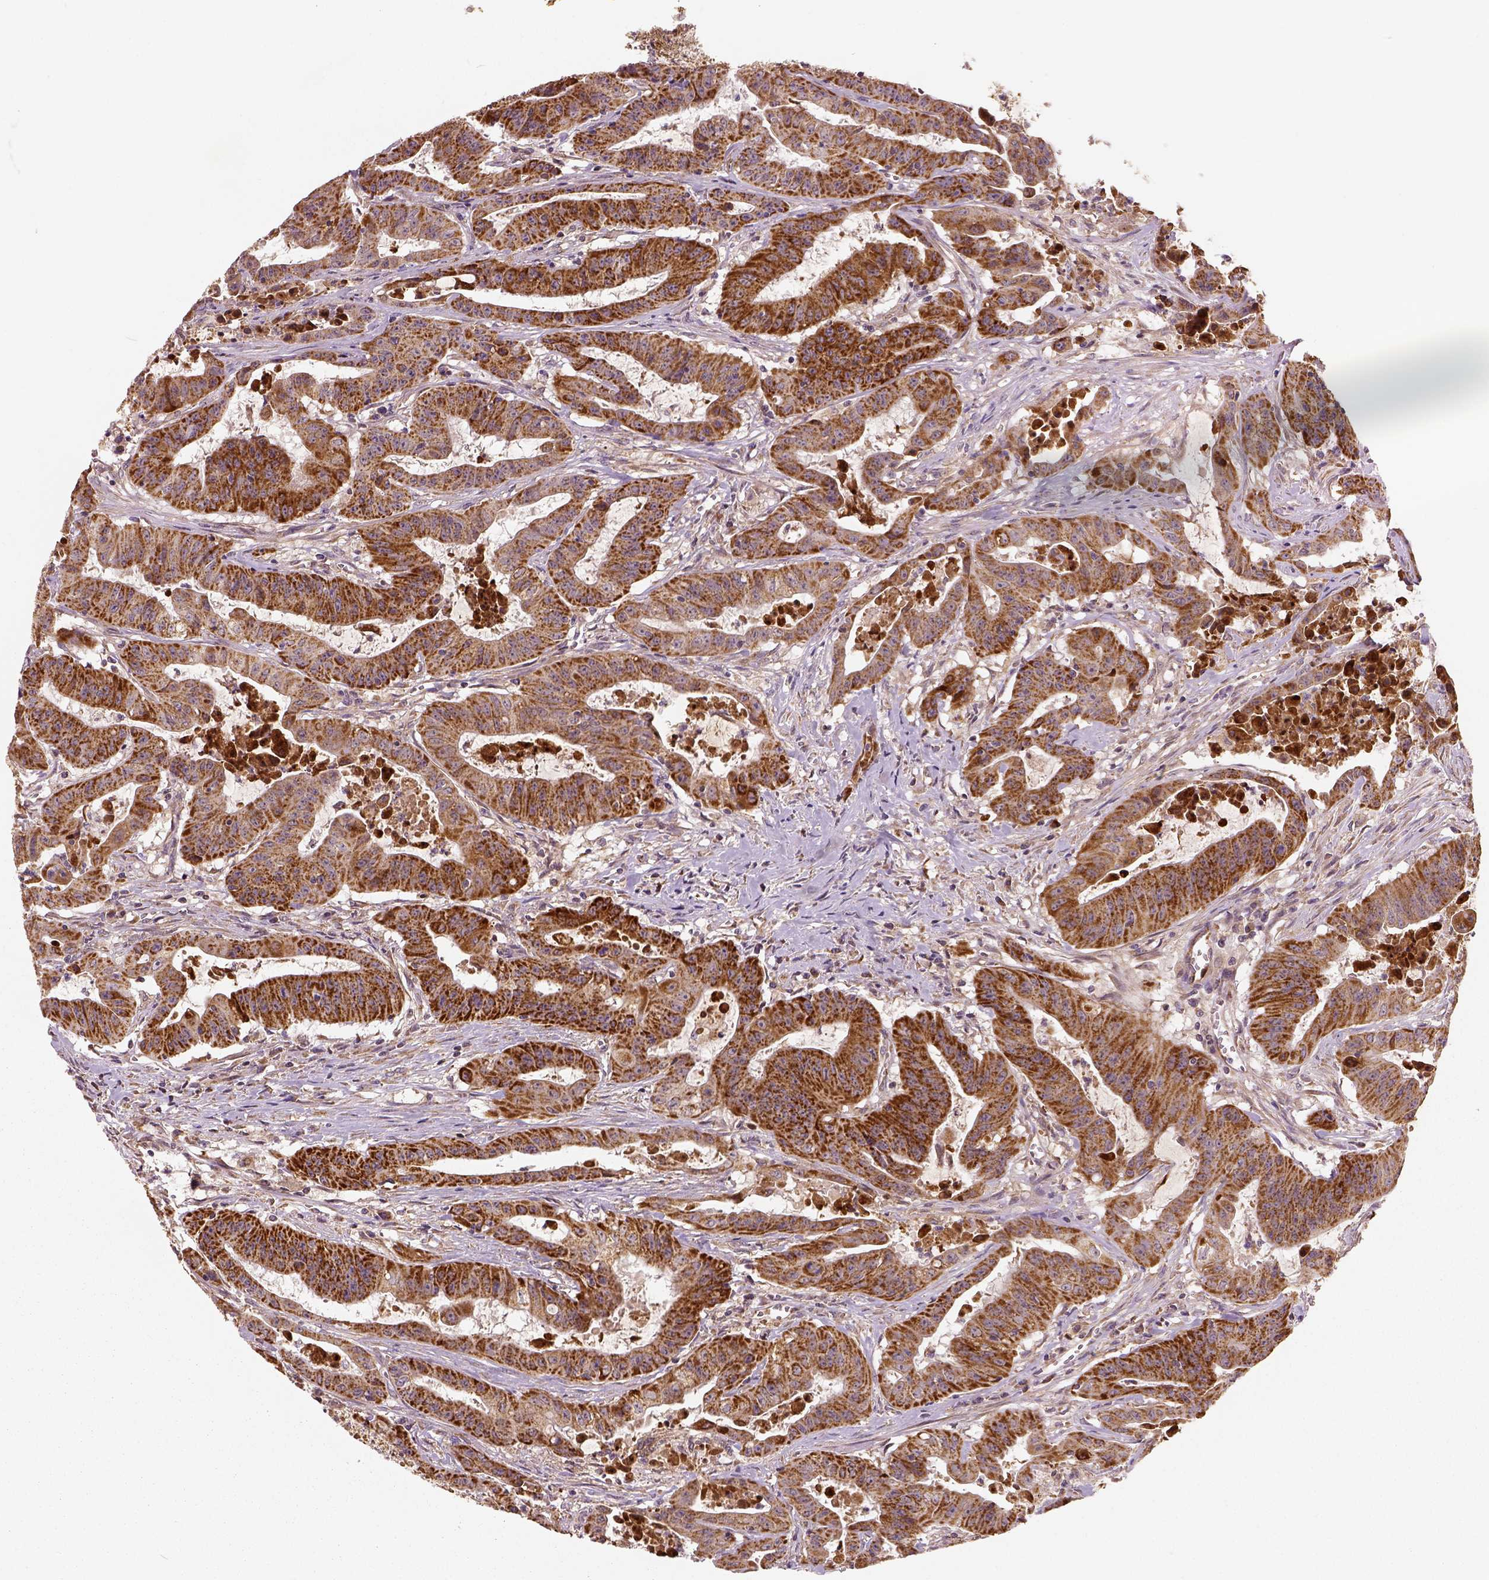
{"staining": {"intensity": "moderate", "quantity": ">75%", "location": "cytoplasmic/membranous"}, "tissue": "colorectal cancer", "cell_type": "Tumor cells", "image_type": "cancer", "snomed": [{"axis": "morphology", "description": "Adenocarcinoma, NOS"}, {"axis": "topography", "description": "Colon"}], "caption": "Tumor cells show moderate cytoplasmic/membranous positivity in about >75% of cells in adenocarcinoma (colorectal).", "gene": "PGAM5", "patient": {"sex": "male", "age": 33}}